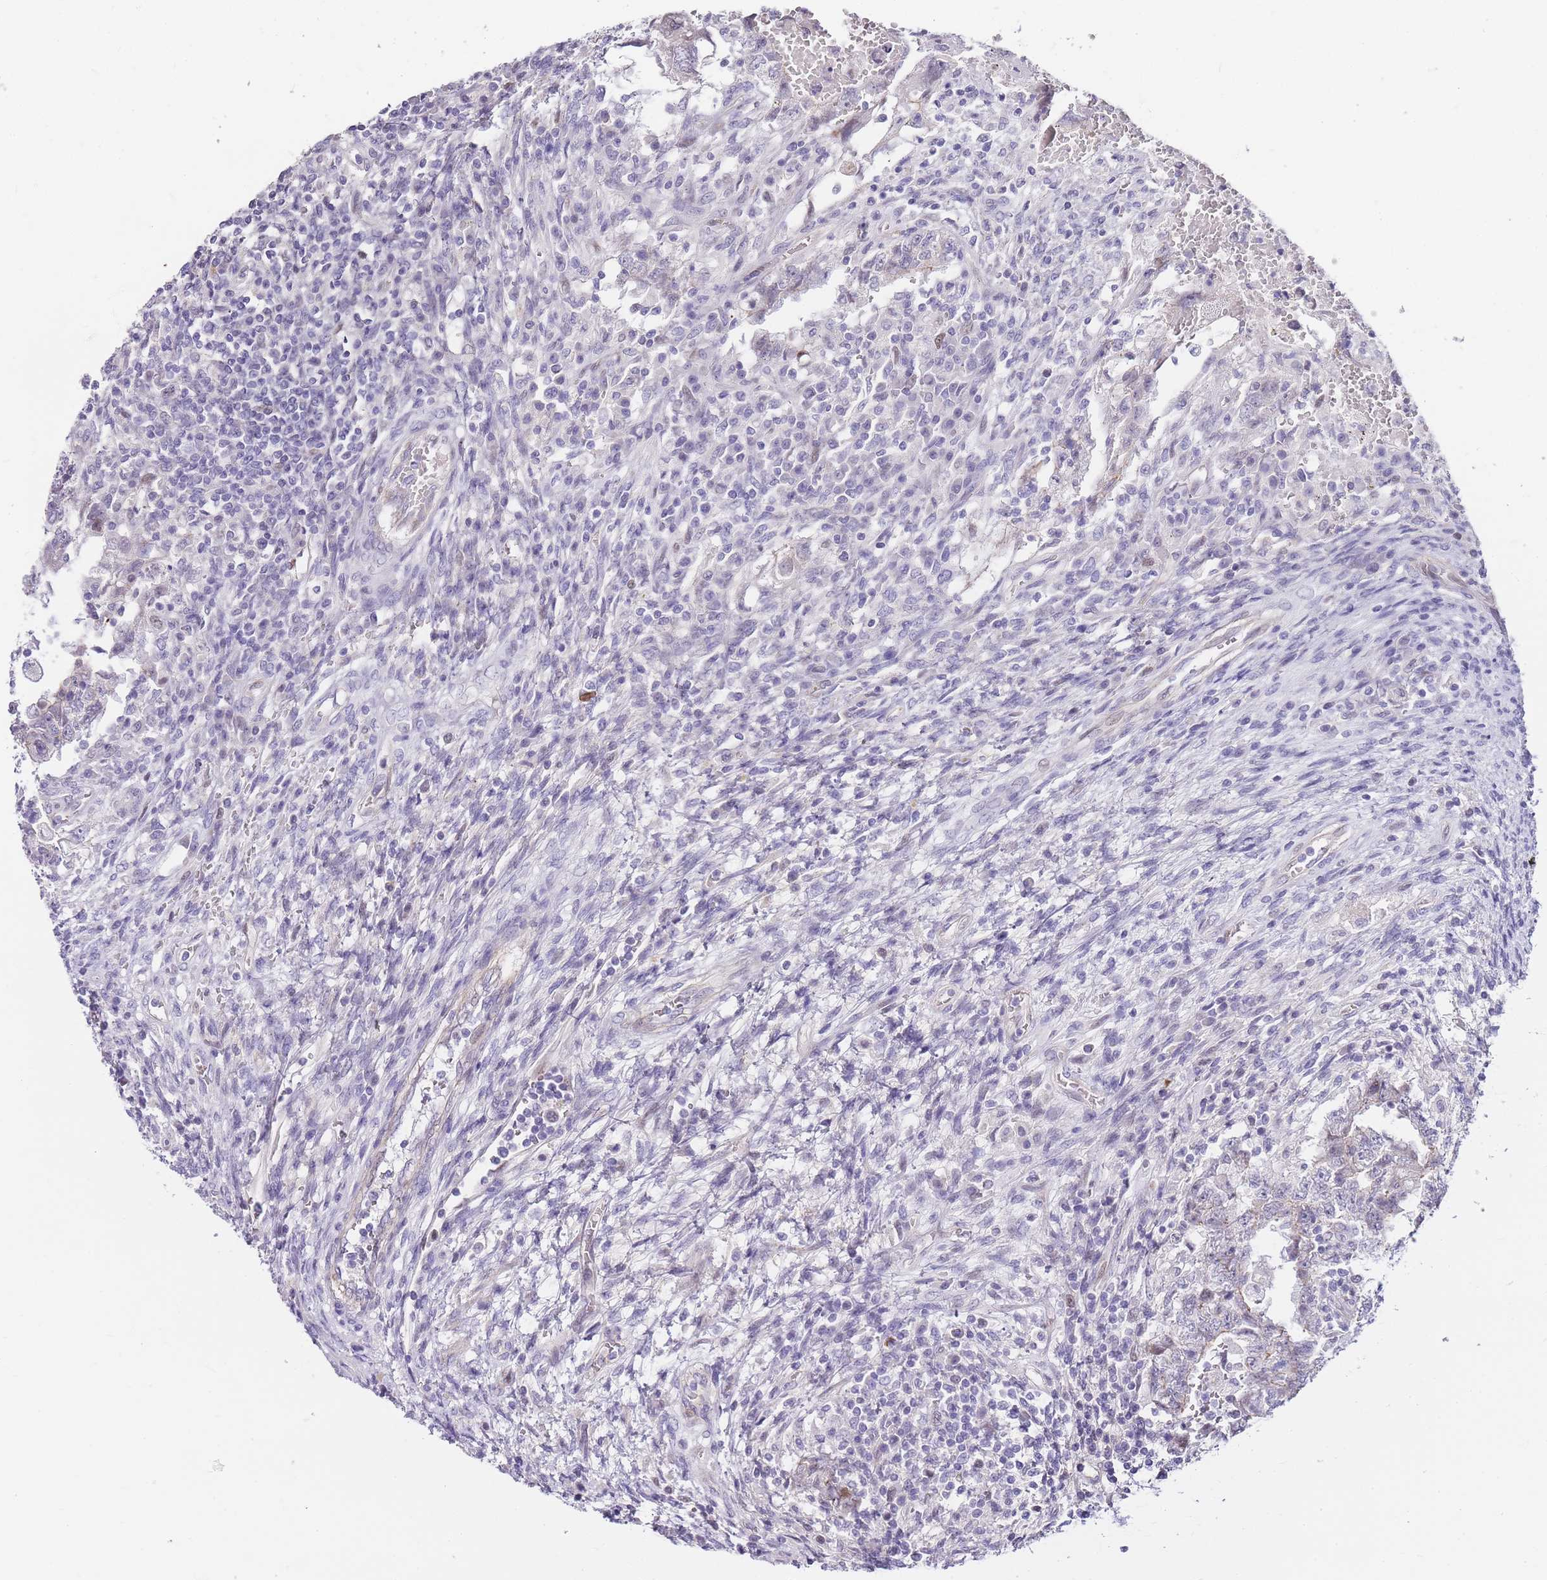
{"staining": {"intensity": "negative", "quantity": "none", "location": "none"}, "tissue": "testis cancer", "cell_type": "Tumor cells", "image_type": "cancer", "snomed": [{"axis": "morphology", "description": "Carcinoma, Embryonal, NOS"}, {"axis": "topography", "description": "Testis"}], "caption": "IHC of human testis cancer (embryonal carcinoma) reveals no positivity in tumor cells. Nuclei are stained in blue.", "gene": "CLBA1", "patient": {"sex": "male", "age": 26}}